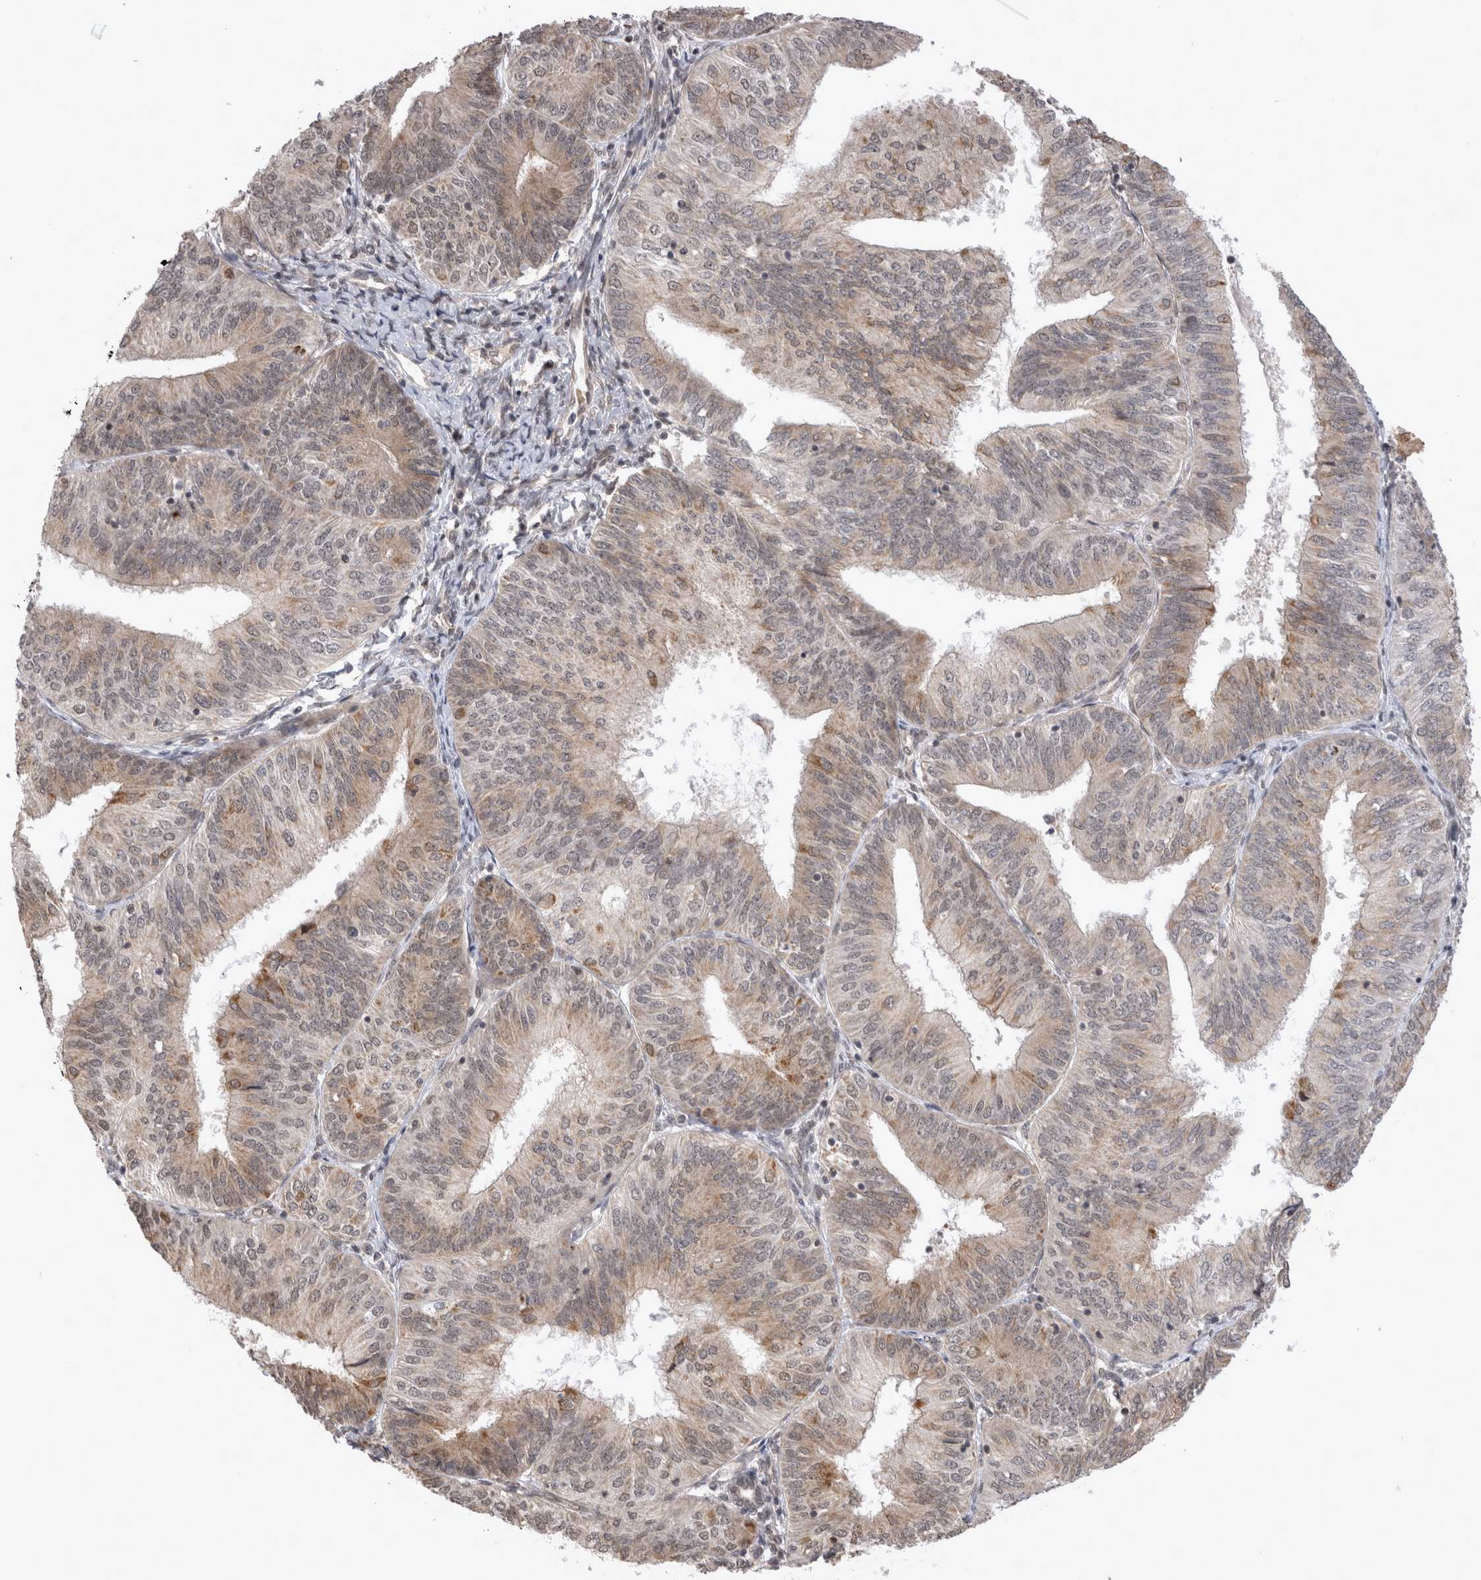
{"staining": {"intensity": "moderate", "quantity": "<25%", "location": "cytoplasmic/membranous"}, "tissue": "endometrial cancer", "cell_type": "Tumor cells", "image_type": "cancer", "snomed": [{"axis": "morphology", "description": "Adenocarcinoma, NOS"}, {"axis": "topography", "description": "Endometrium"}], "caption": "Endometrial cancer (adenocarcinoma) was stained to show a protein in brown. There is low levels of moderate cytoplasmic/membranous staining in approximately <25% of tumor cells.", "gene": "TMEM65", "patient": {"sex": "female", "age": 58}}